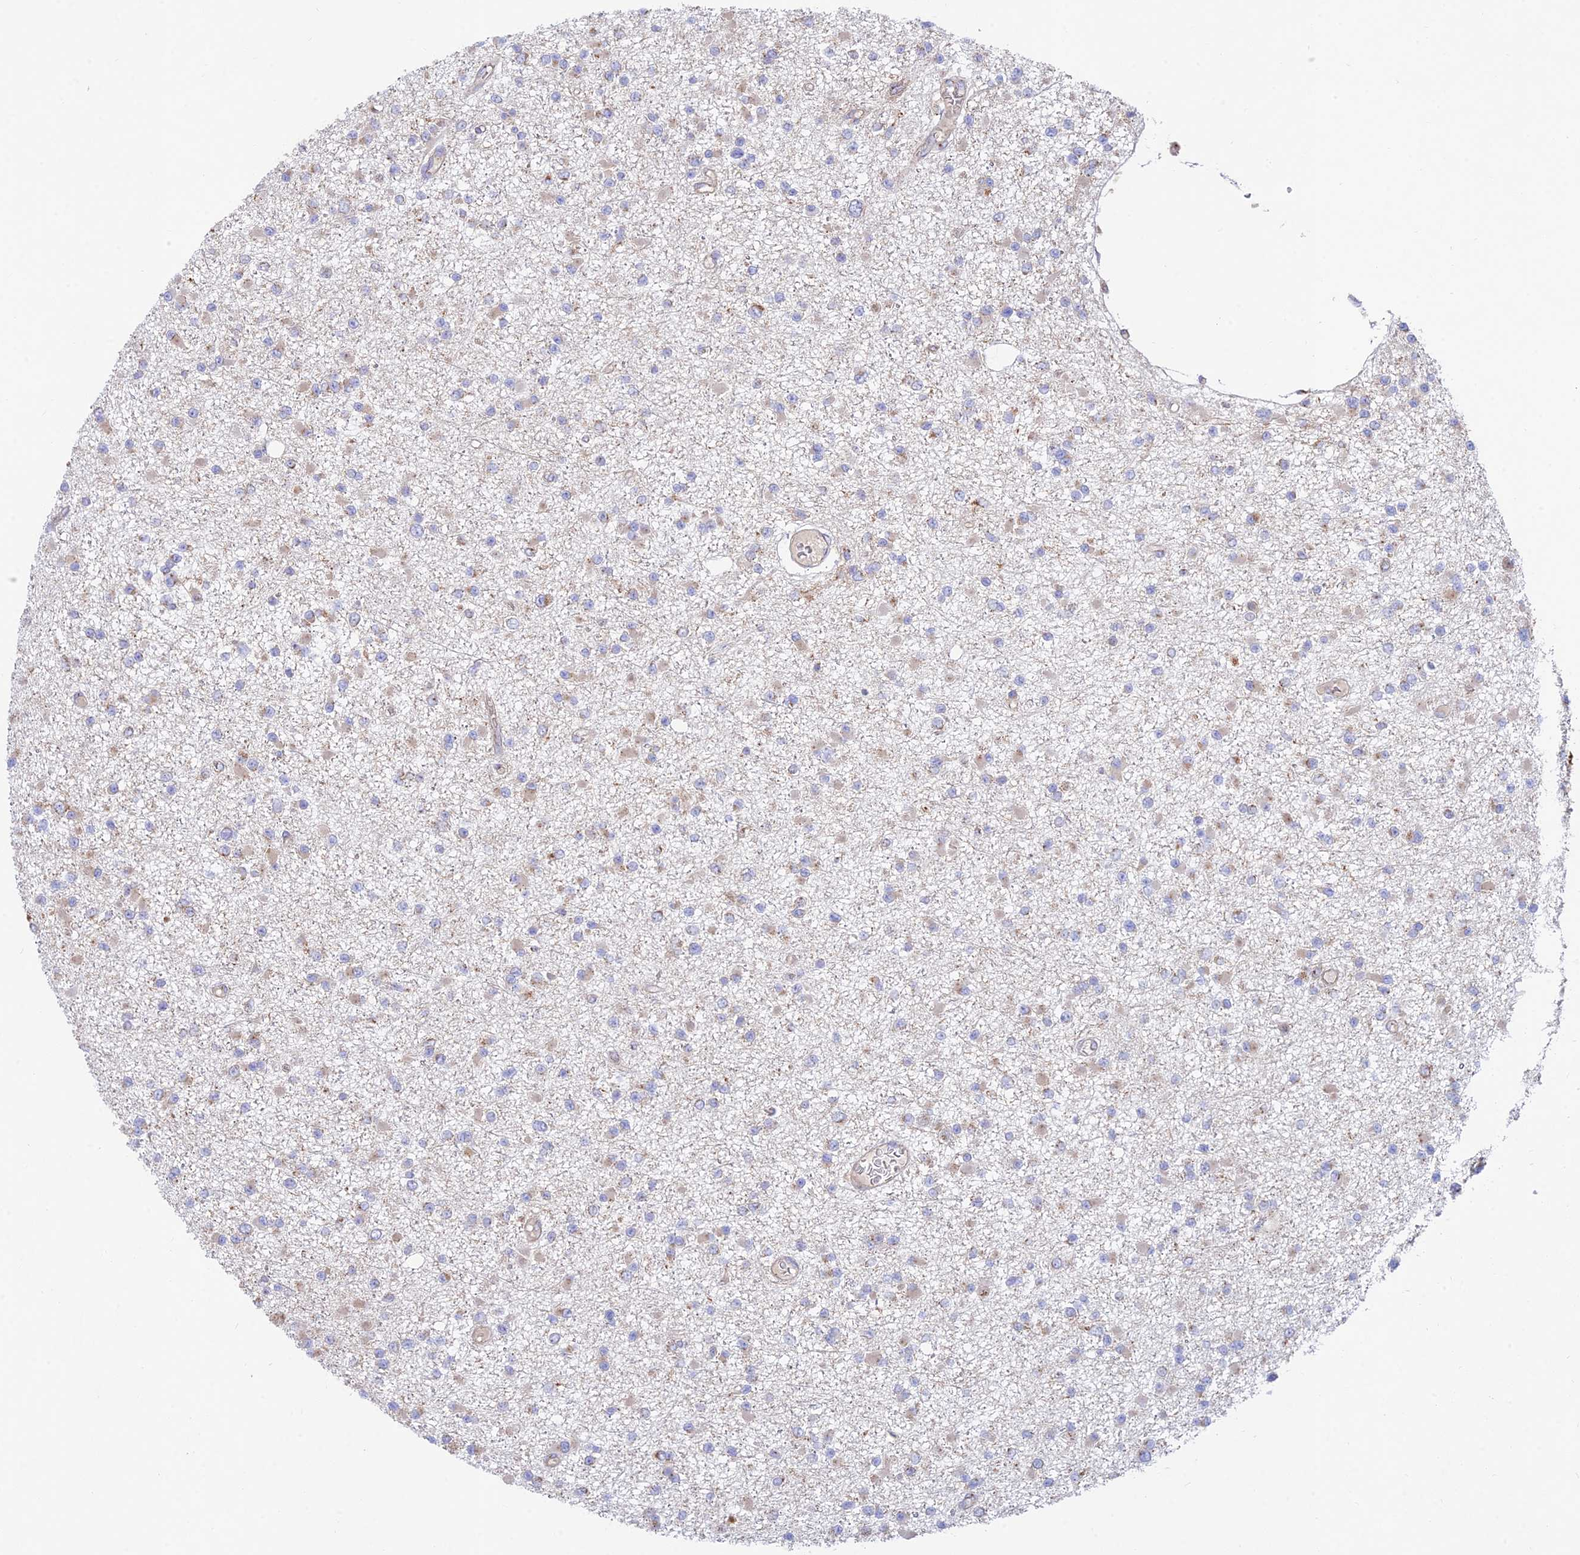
{"staining": {"intensity": "negative", "quantity": "none", "location": "none"}, "tissue": "glioma", "cell_type": "Tumor cells", "image_type": "cancer", "snomed": [{"axis": "morphology", "description": "Glioma, malignant, Low grade"}, {"axis": "topography", "description": "Brain"}], "caption": "Image shows no significant protein expression in tumor cells of malignant glioma (low-grade).", "gene": "GOLGA3", "patient": {"sex": "female", "age": 22}}